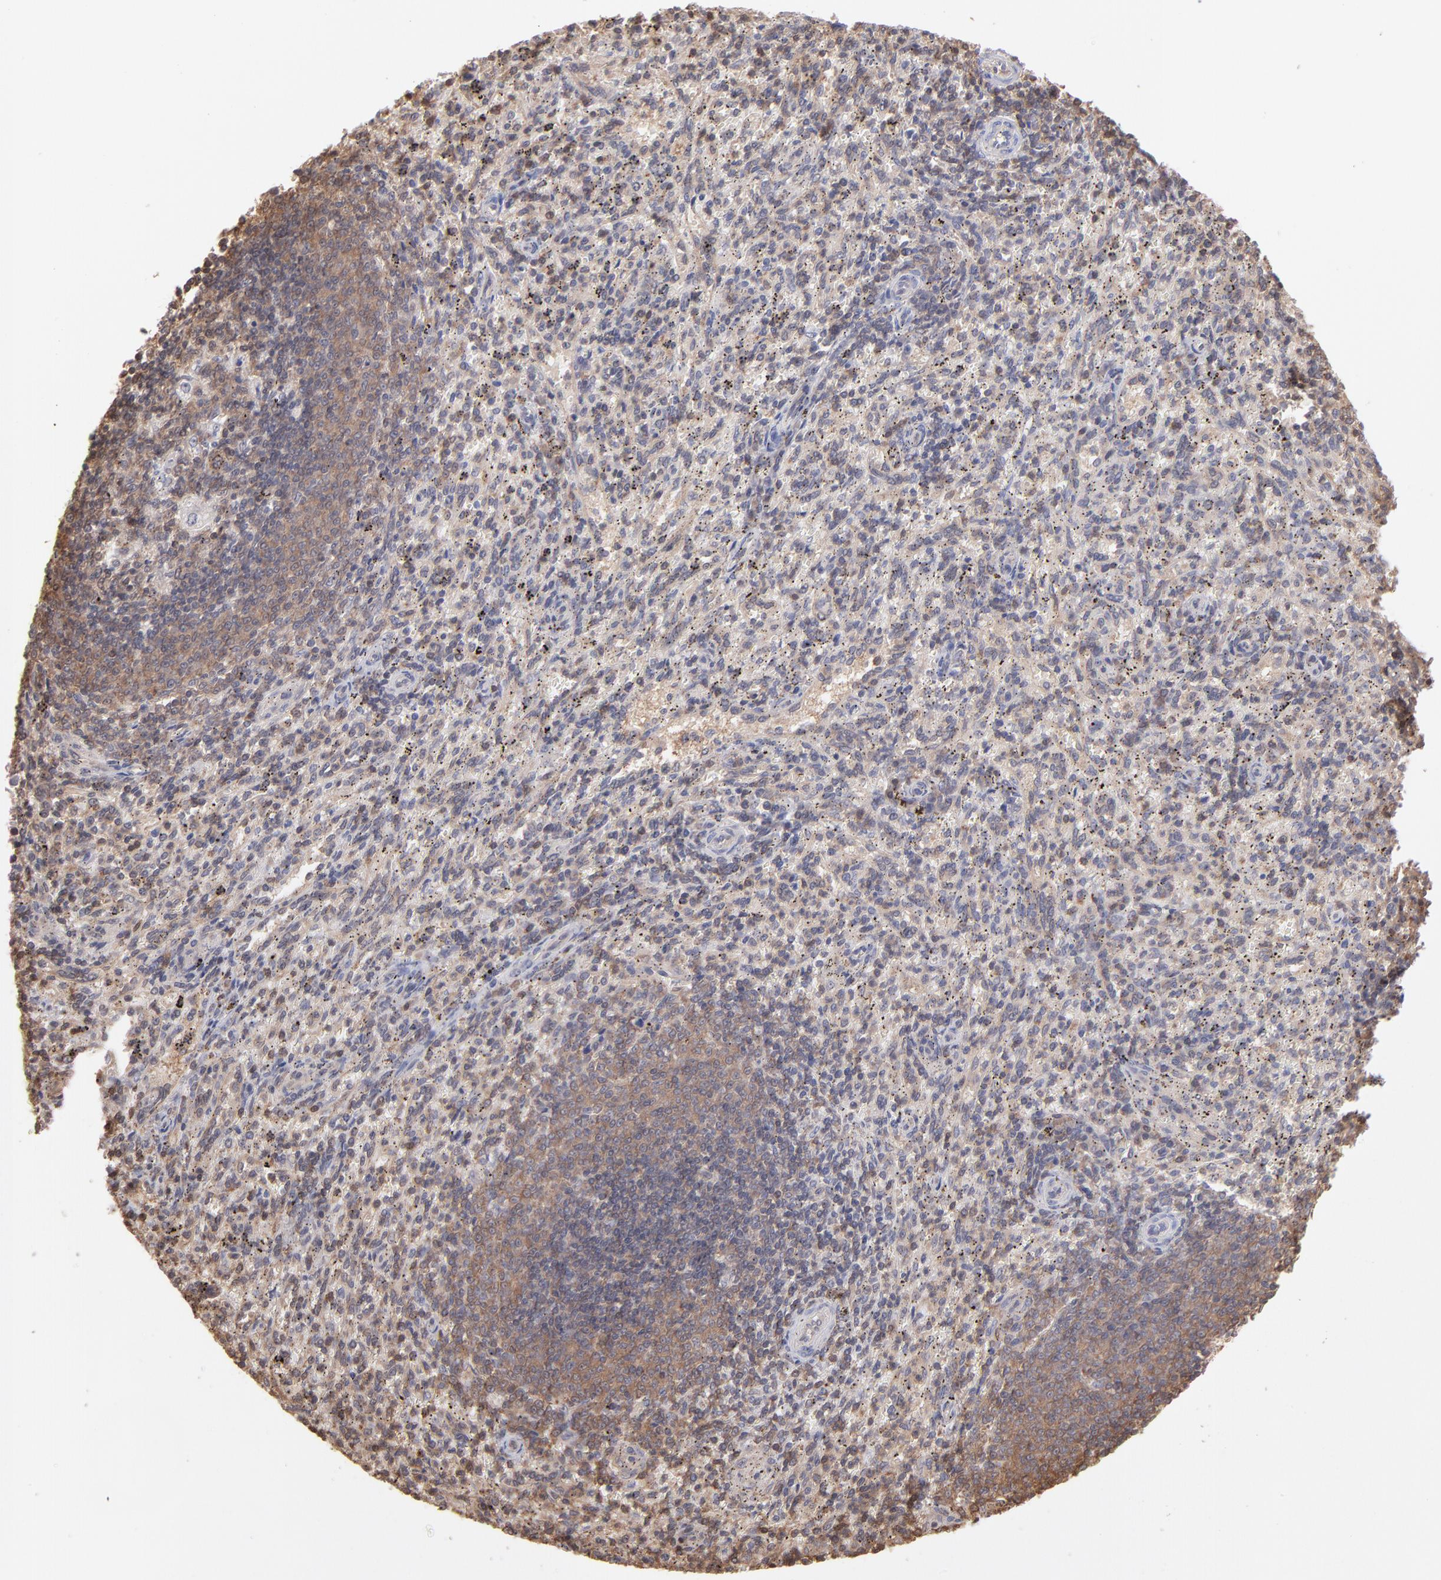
{"staining": {"intensity": "moderate", "quantity": "25%-75%", "location": "cytoplasmic/membranous"}, "tissue": "spleen", "cell_type": "Cells in red pulp", "image_type": "normal", "snomed": [{"axis": "morphology", "description": "Normal tissue, NOS"}, {"axis": "topography", "description": "Spleen"}], "caption": "Spleen was stained to show a protein in brown. There is medium levels of moderate cytoplasmic/membranous positivity in approximately 25%-75% of cells in red pulp. (brown staining indicates protein expression, while blue staining denotes nuclei).", "gene": "MAP2K2", "patient": {"sex": "female", "age": 10}}